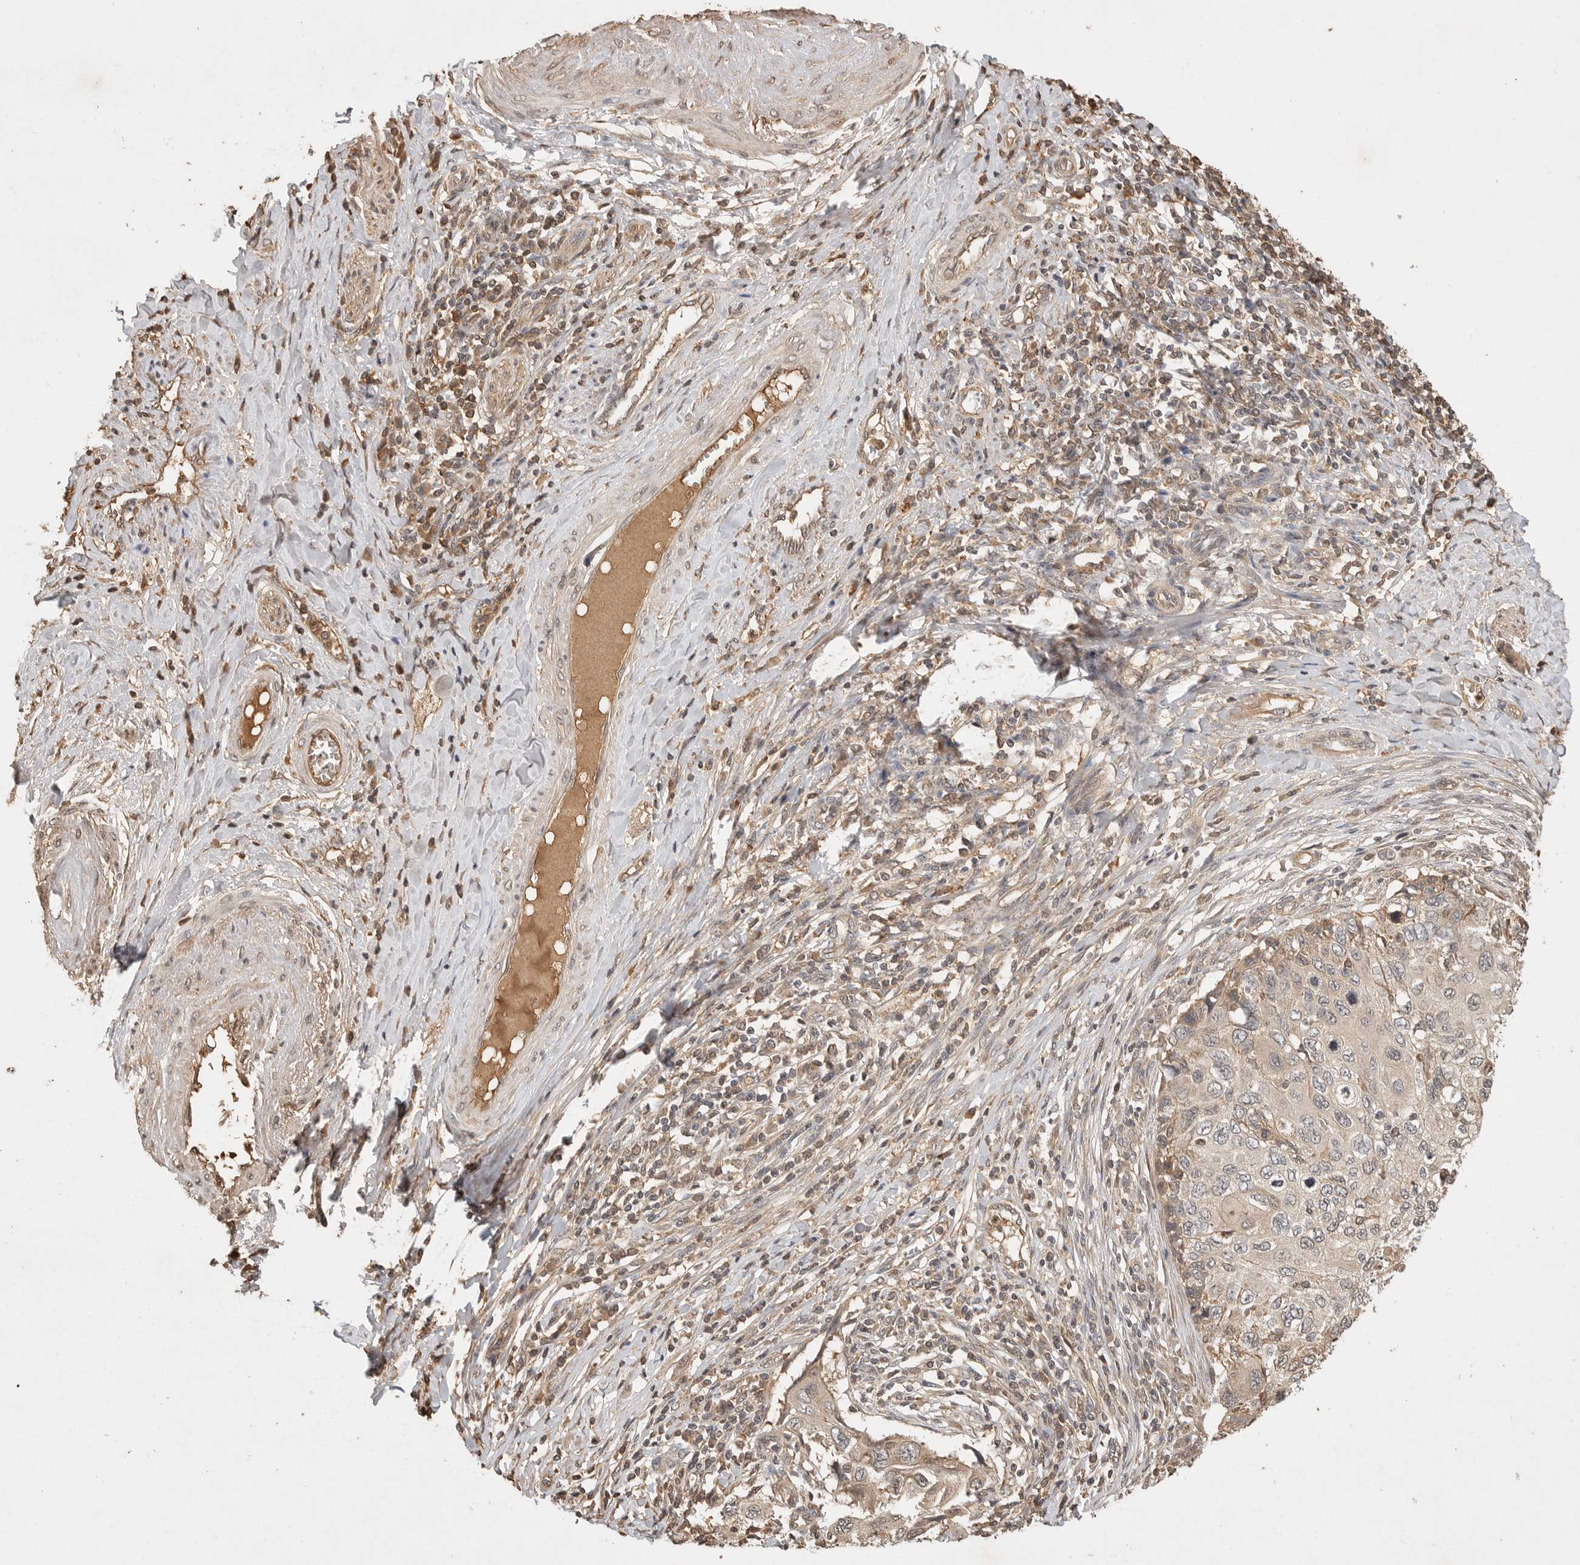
{"staining": {"intensity": "weak", "quantity": "<25%", "location": "cytoplasmic/membranous"}, "tissue": "cervical cancer", "cell_type": "Tumor cells", "image_type": "cancer", "snomed": [{"axis": "morphology", "description": "Squamous cell carcinoma, NOS"}, {"axis": "topography", "description": "Cervix"}], "caption": "Immunohistochemistry (IHC) photomicrograph of neoplastic tissue: human cervical squamous cell carcinoma stained with DAB (3,3'-diaminobenzidine) reveals no significant protein expression in tumor cells. (DAB (3,3'-diaminobenzidine) immunohistochemistry, high magnification).", "gene": "PRMT3", "patient": {"sex": "female", "age": 70}}